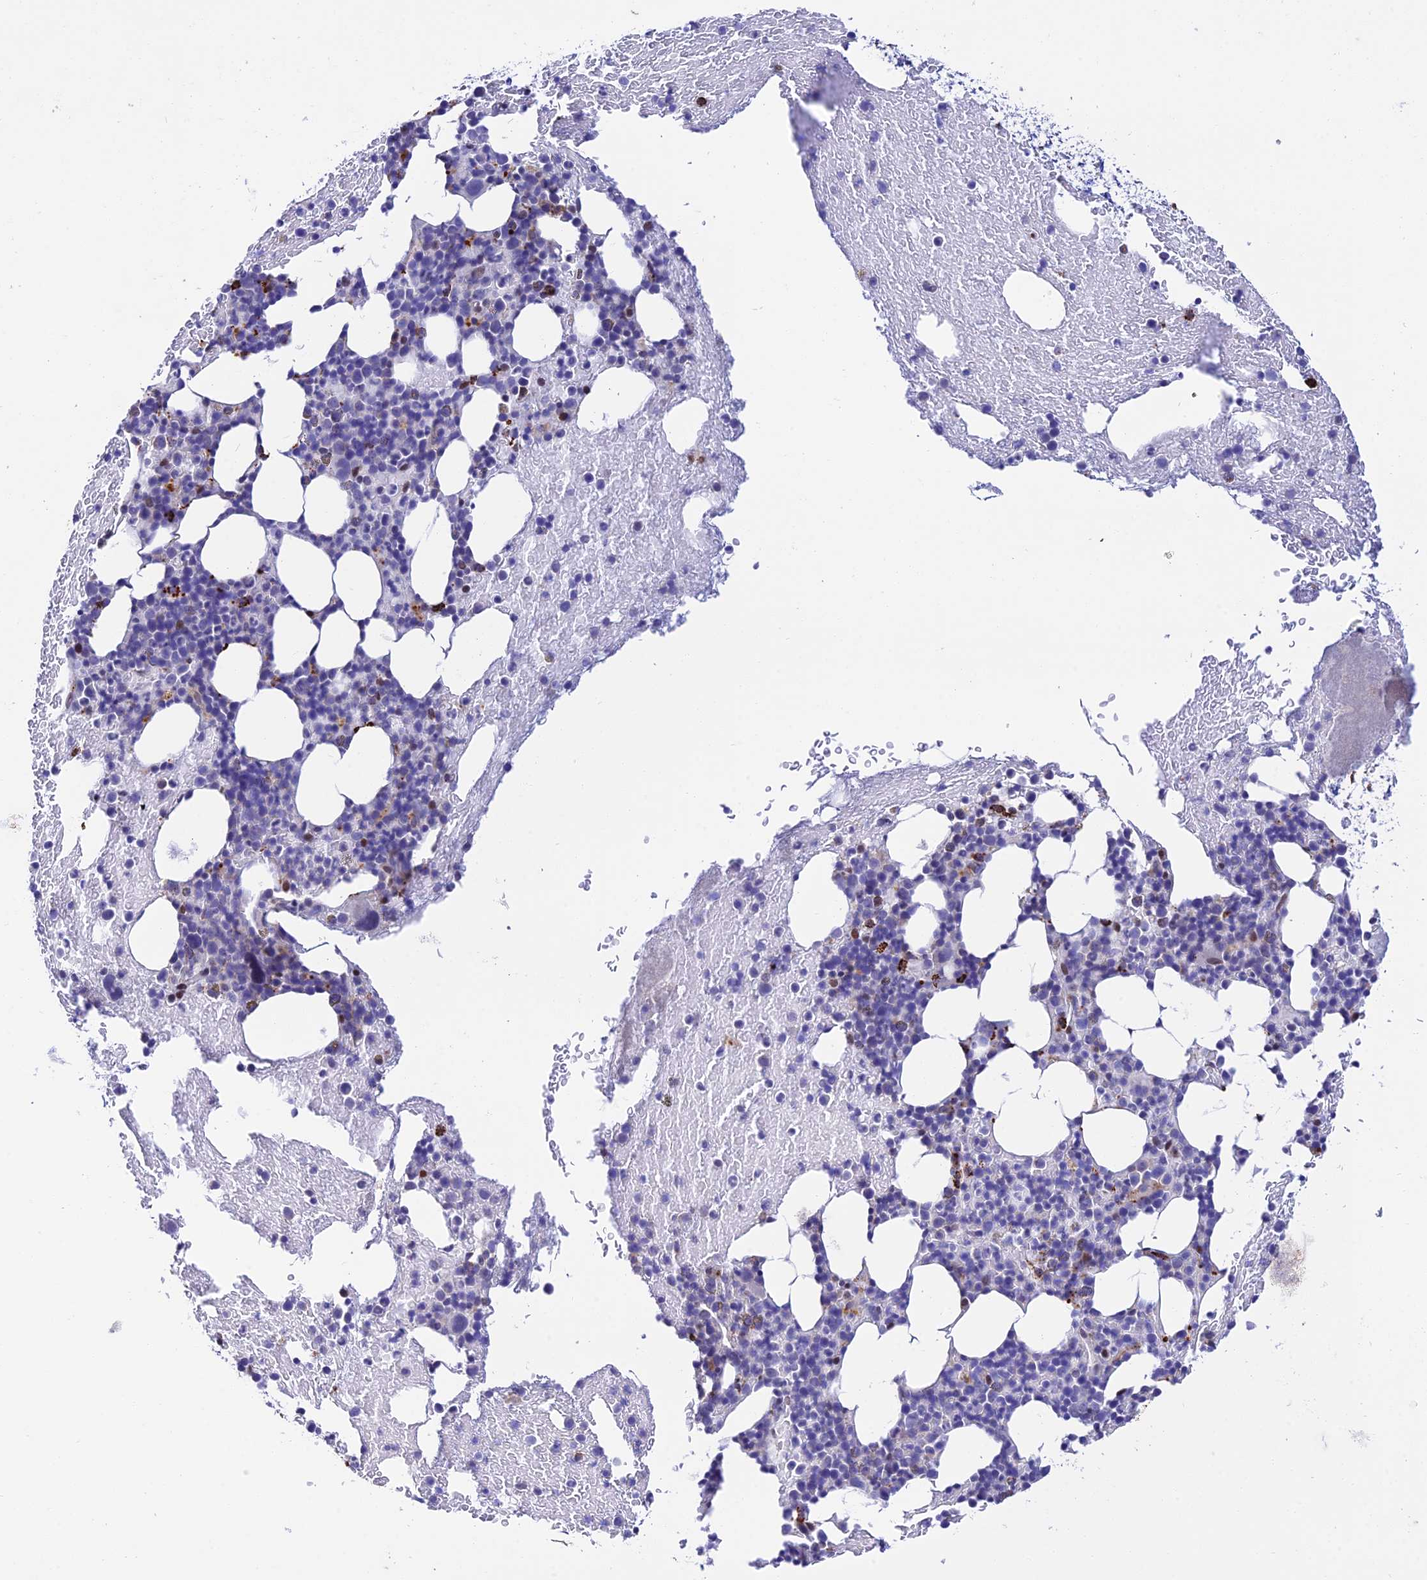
{"staining": {"intensity": "negative", "quantity": "none", "location": "none"}, "tissue": "bone marrow", "cell_type": "Hematopoietic cells", "image_type": "normal", "snomed": [{"axis": "morphology", "description": "Normal tissue, NOS"}, {"axis": "topography", "description": "Bone marrow"}], "caption": "This histopathology image is of unremarkable bone marrow stained with IHC to label a protein in brown with the nuclei are counter-stained blue. There is no staining in hematopoietic cells.", "gene": "HIC1", "patient": {"sex": "male", "age": 57}}